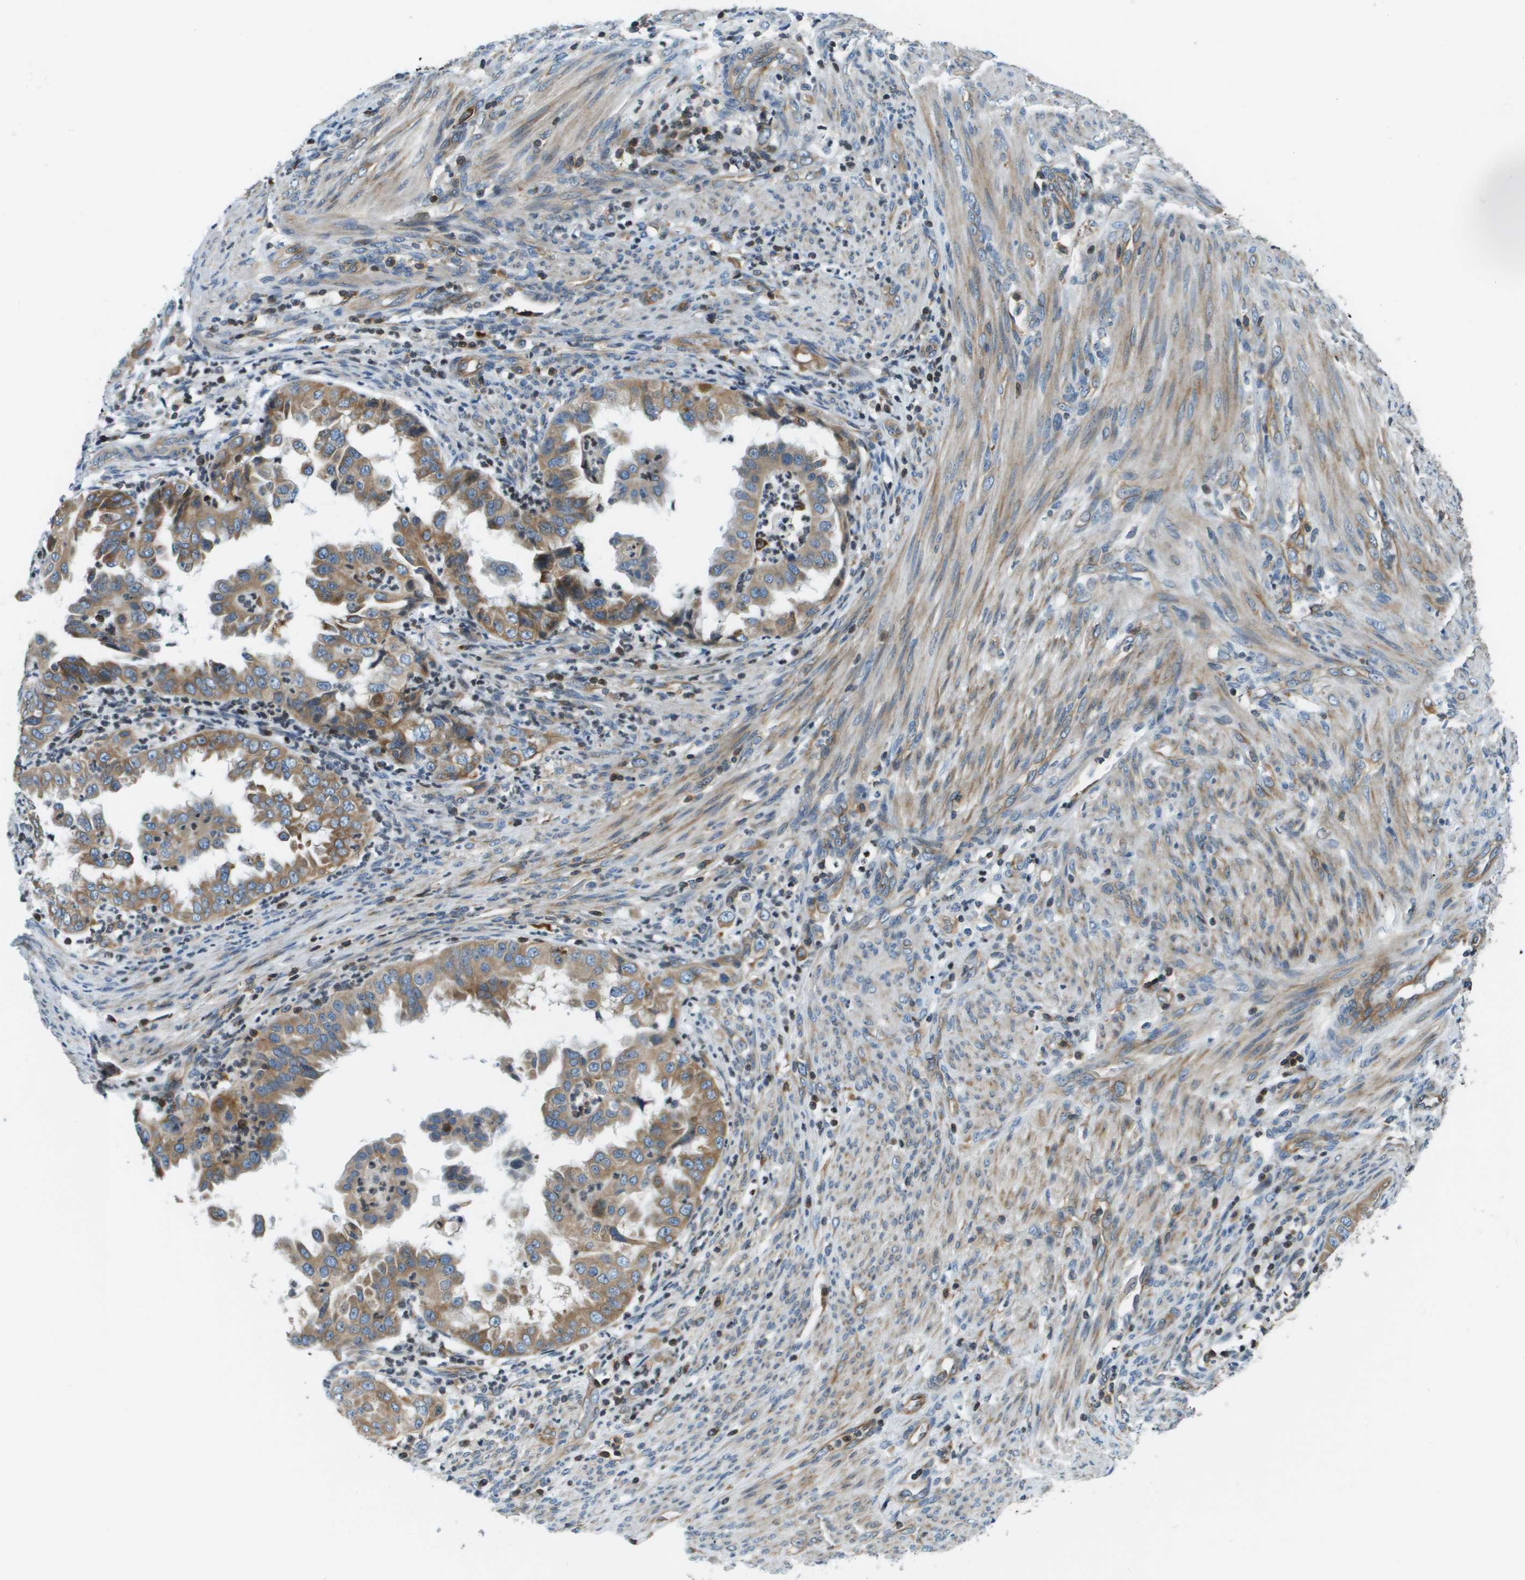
{"staining": {"intensity": "moderate", "quantity": ">75%", "location": "cytoplasmic/membranous"}, "tissue": "endometrial cancer", "cell_type": "Tumor cells", "image_type": "cancer", "snomed": [{"axis": "morphology", "description": "Adenocarcinoma, NOS"}, {"axis": "topography", "description": "Endometrium"}], "caption": "This photomicrograph reveals endometrial adenocarcinoma stained with immunohistochemistry to label a protein in brown. The cytoplasmic/membranous of tumor cells show moderate positivity for the protein. Nuclei are counter-stained blue.", "gene": "ESYT1", "patient": {"sex": "female", "age": 85}}